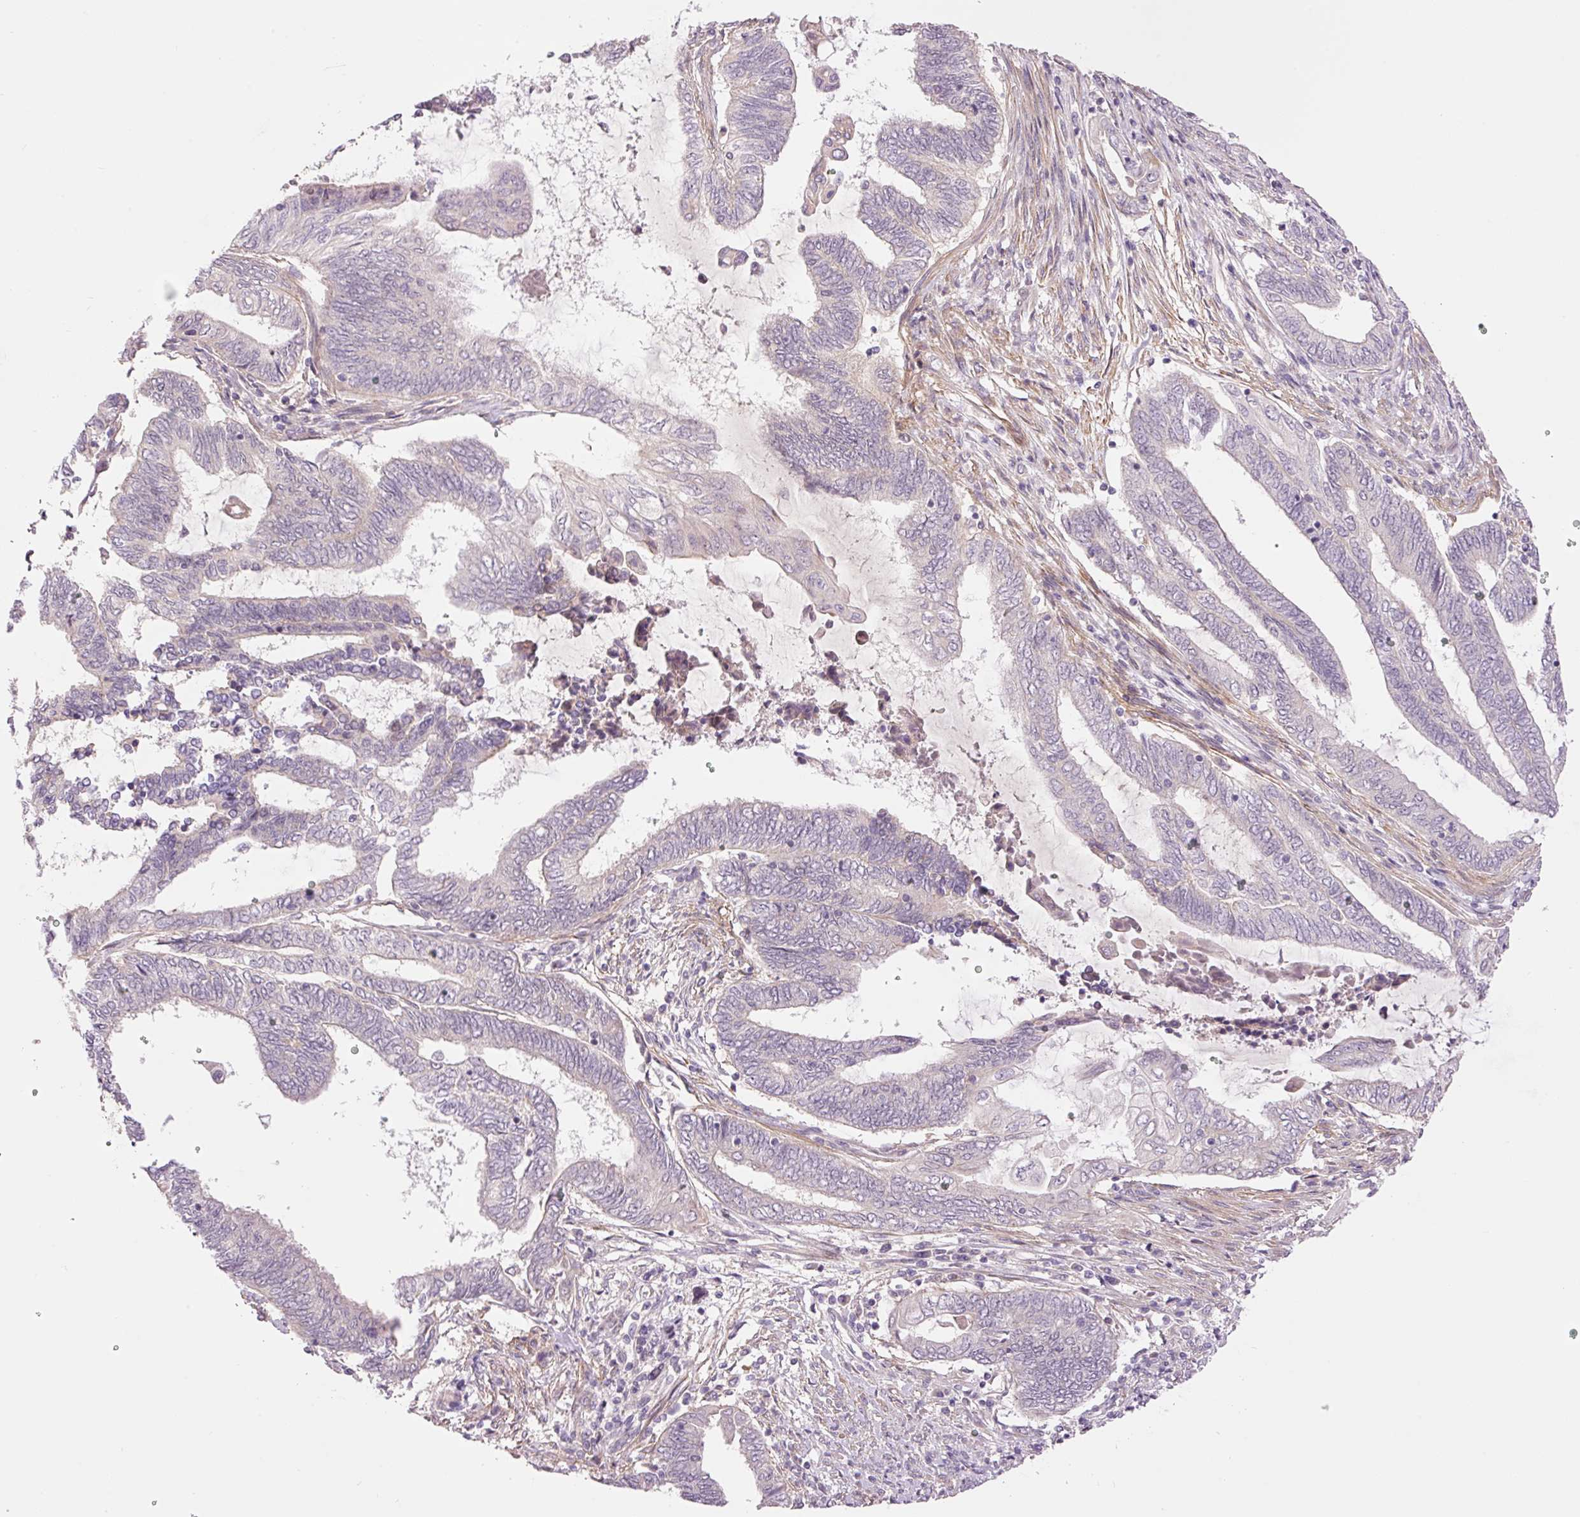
{"staining": {"intensity": "negative", "quantity": "none", "location": "none"}, "tissue": "endometrial cancer", "cell_type": "Tumor cells", "image_type": "cancer", "snomed": [{"axis": "morphology", "description": "Adenocarcinoma, NOS"}, {"axis": "topography", "description": "Uterus"}, {"axis": "topography", "description": "Endometrium"}], "caption": "The immunohistochemistry (IHC) photomicrograph has no significant expression in tumor cells of endometrial cancer (adenocarcinoma) tissue.", "gene": "SLC29A3", "patient": {"sex": "female", "age": 70}}